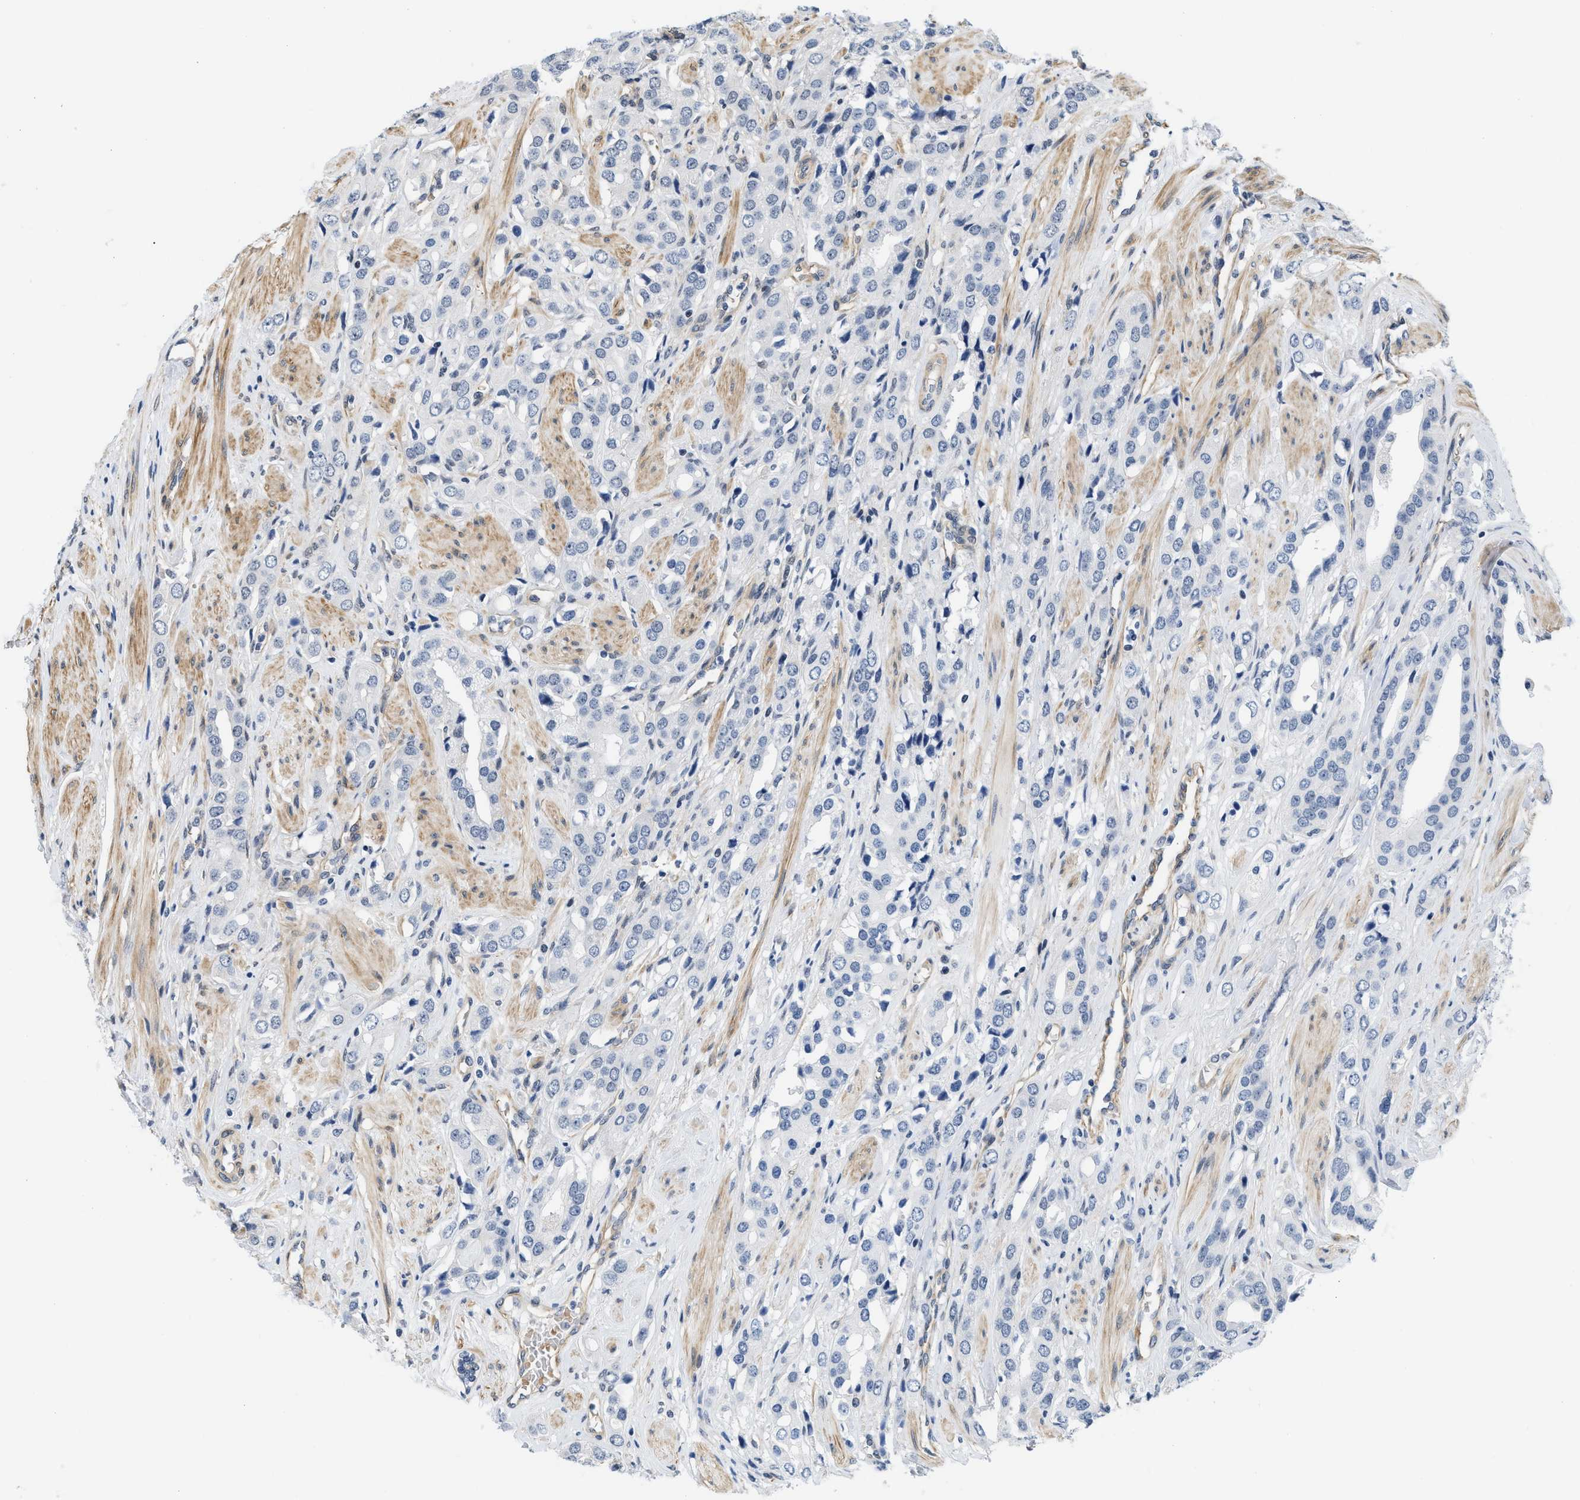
{"staining": {"intensity": "negative", "quantity": "none", "location": "none"}, "tissue": "prostate cancer", "cell_type": "Tumor cells", "image_type": "cancer", "snomed": [{"axis": "morphology", "description": "Adenocarcinoma, High grade"}, {"axis": "topography", "description": "Prostate"}], "caption": "This is an immunohistochemistry image of prostate high-grade adenocarcinoma. There is no staining in tumor cells.", "gene": "GPRASP2", "patient": {"sex": "male", "age": 52}}